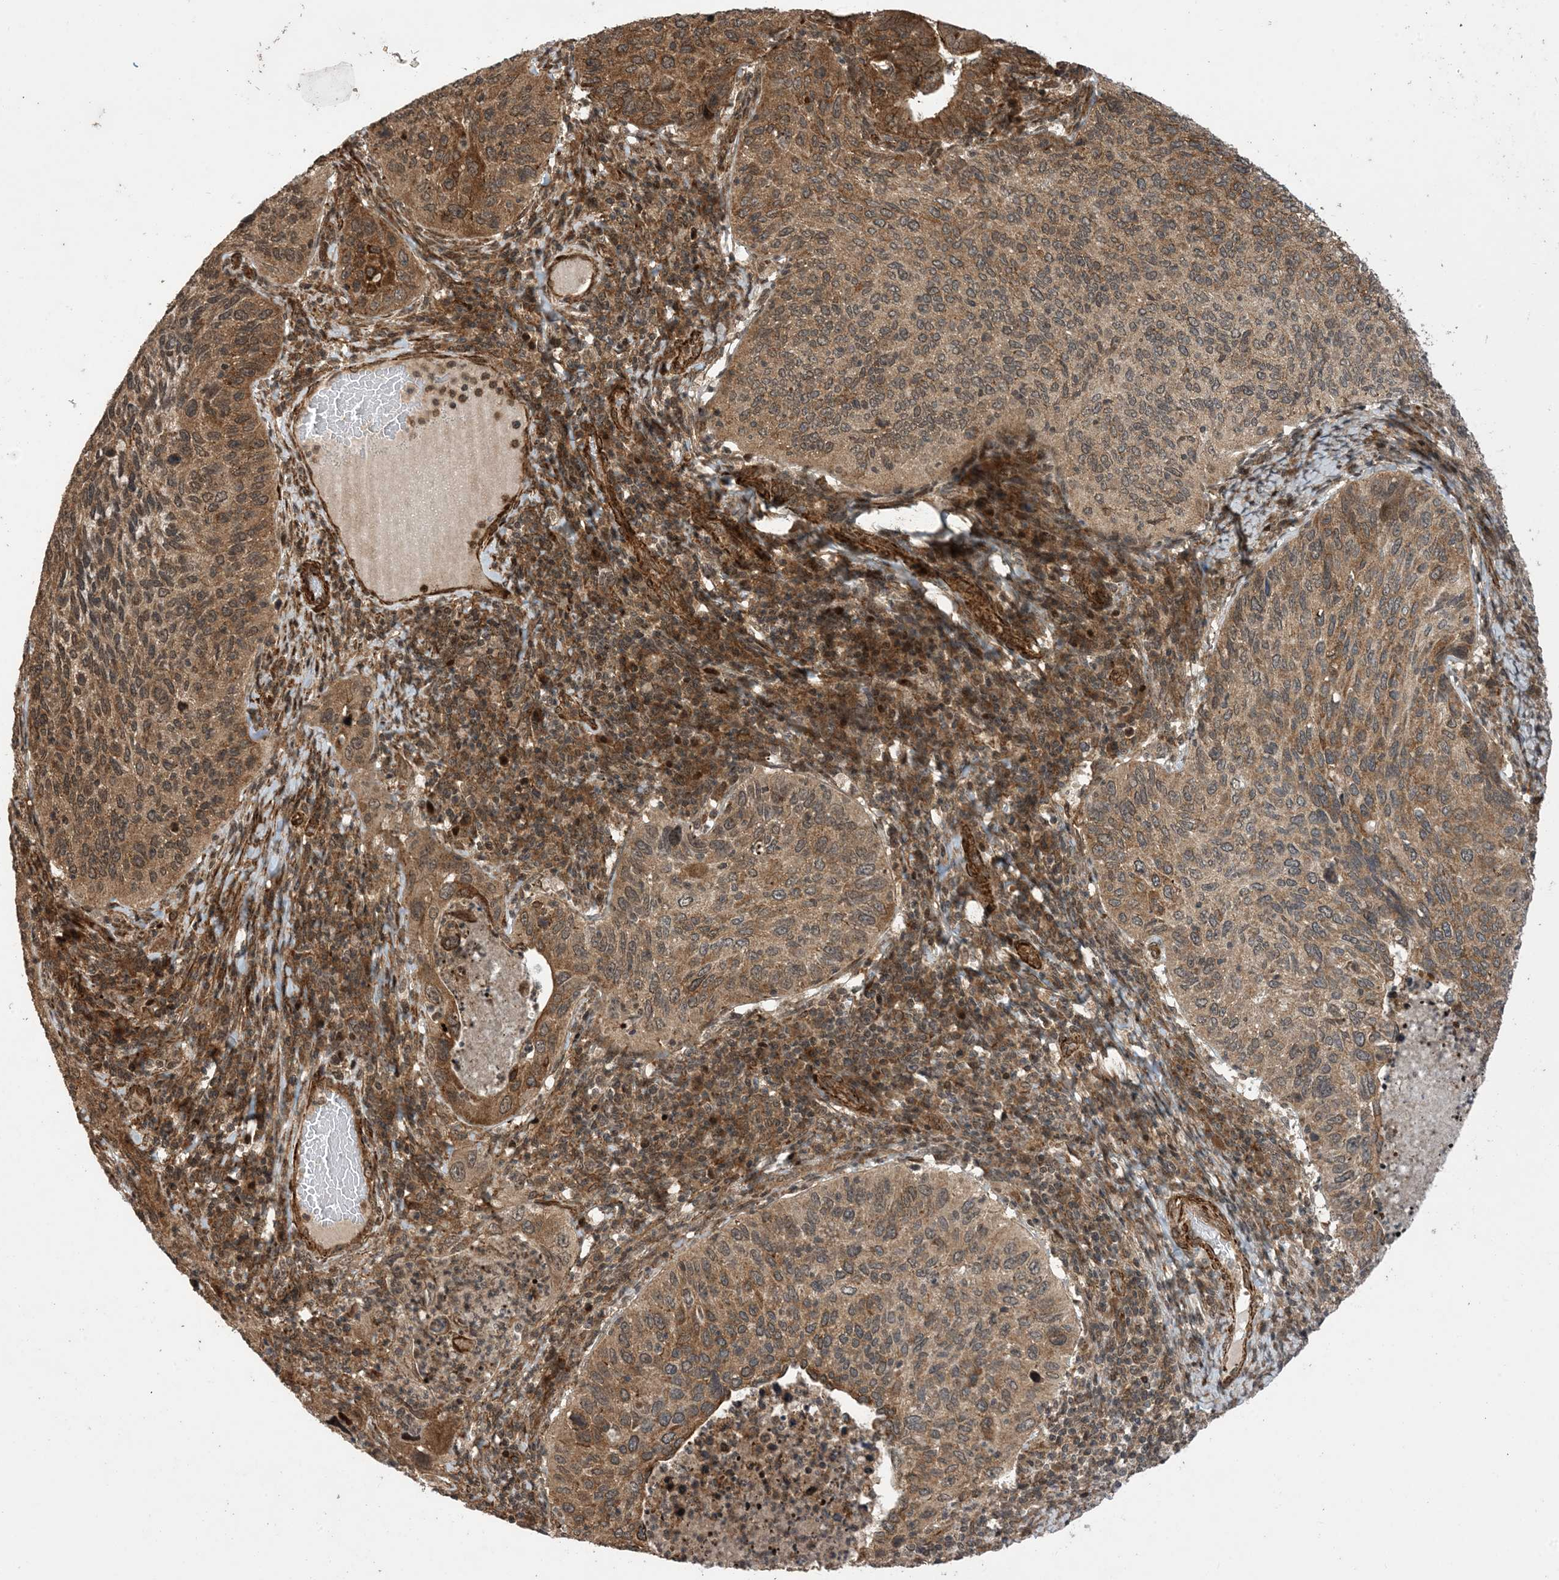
{"staining": {"intensity": "moderate", "quantity": ">75%", "location": "cytoplasmic/membranous"}, "tissue": "cervical cancer", "cell_type": "Tumor cells", "image_type": "cancer", "snomed": [{"axis": "morphology", "description": "Squamous cell carcinoma, NOS"}, {"axis": "topography", "description": "Cervix"}], "caption": "A photomicrograph showing moderate cytoplasmic/membranous staining in about >75% of tumor cells in cervical cancer, as visualized by brown immunohistochemical staining.", "gene": "ZNF511", "patient": {"sex": "female", "age": 38}}